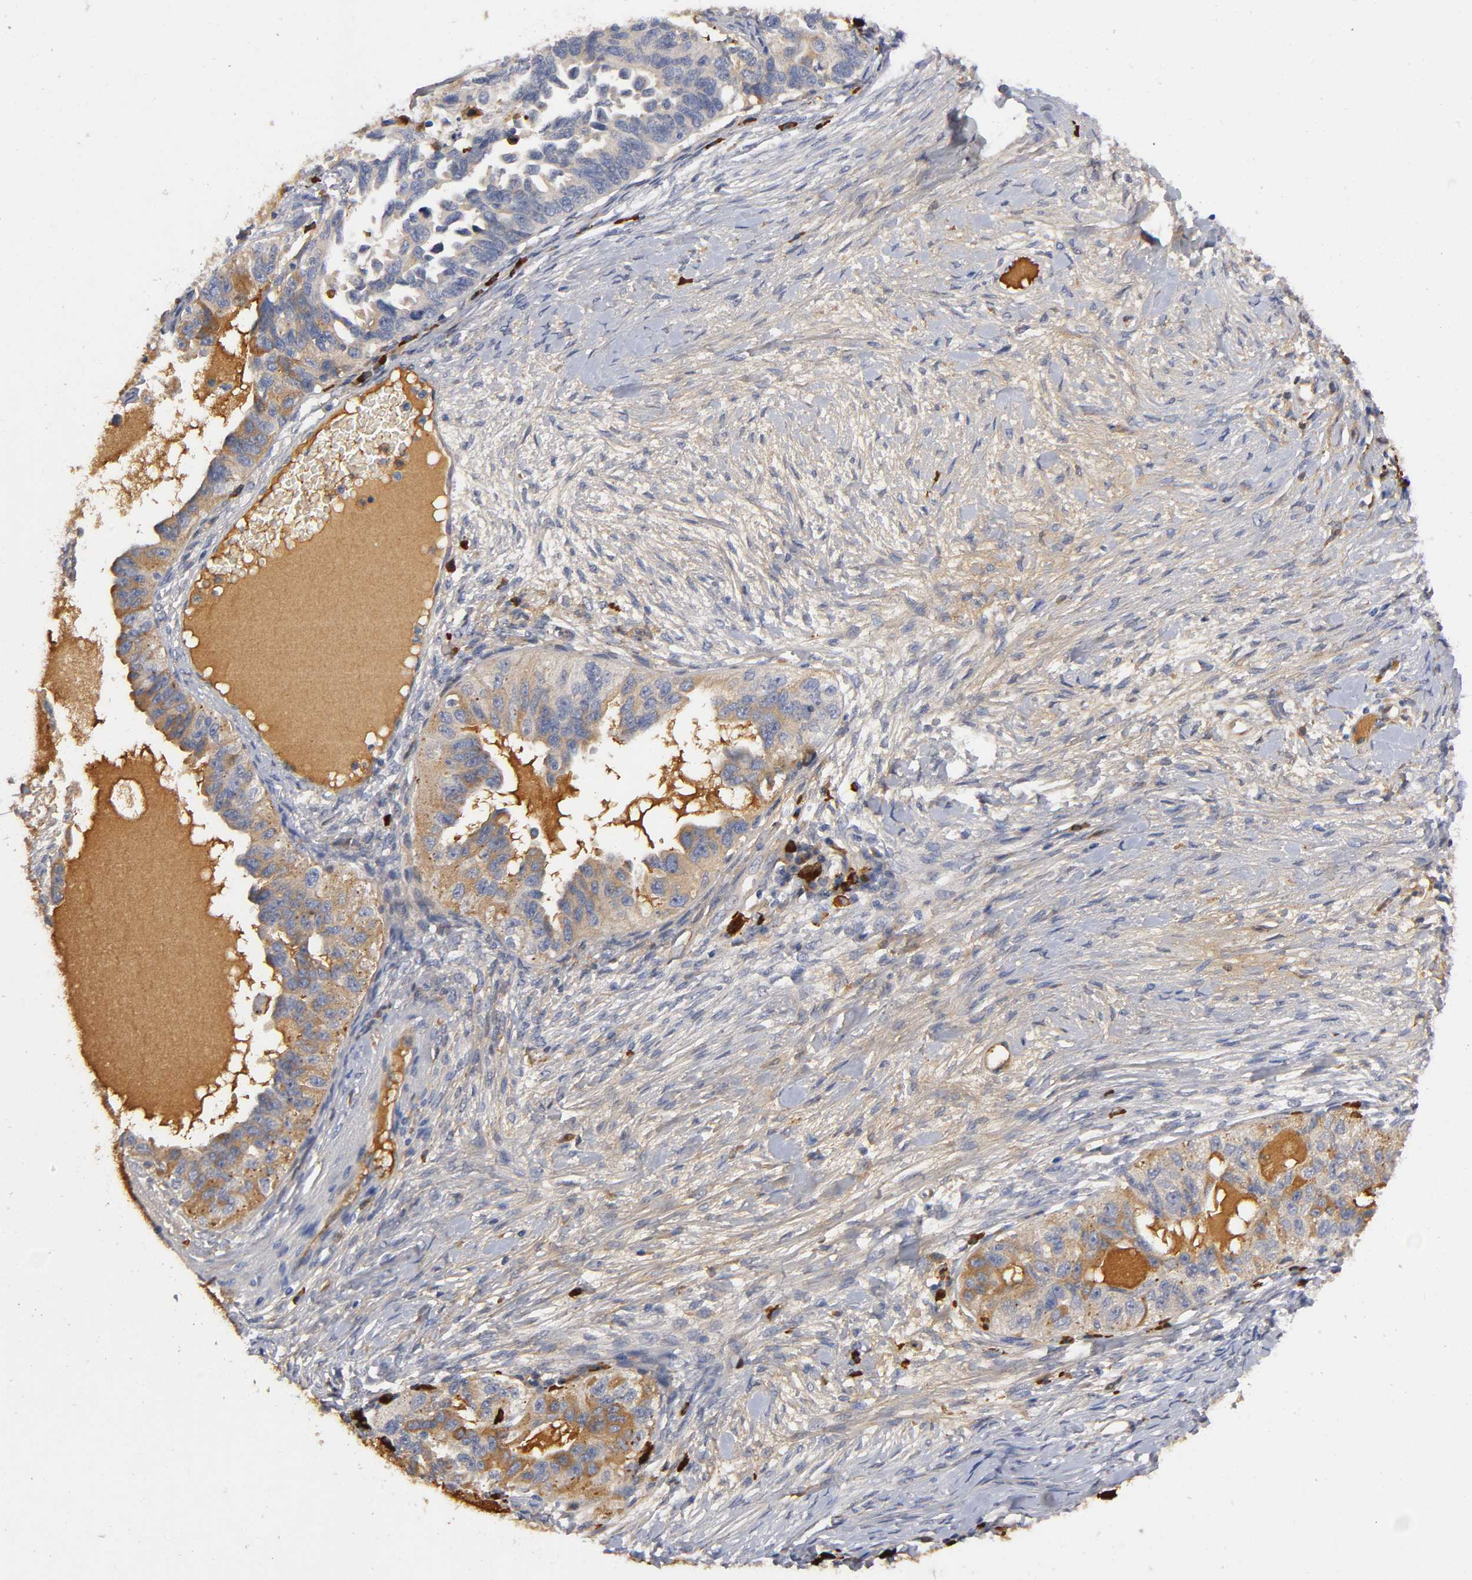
{"staining": {"intensity": "moderate", "quantity": "25%-75%", "location": "cytoplasmic/membranous"}, "tissue": "ovarian cancer", "cell_type": "Tumor cells", "image_type": "cancer", "snomed": [{"axis": "morphology", "description": "Cystadenocarcinoma, serous, NOS"}, {"axis": "topography", "description": "Ovary"}], "caption": "Serous cystadenocarcinoma (ovarian) was stained to show a protein in brown. There is medium levels of moderate cytoplasmic/membranous positivity in approximately 25%-75% of tumor cells. (brown staining indicates protein expression, while blue staining denotes nuclei).", "gene": "NOVA1", "patient": {"sex": "female", "age": 82}}